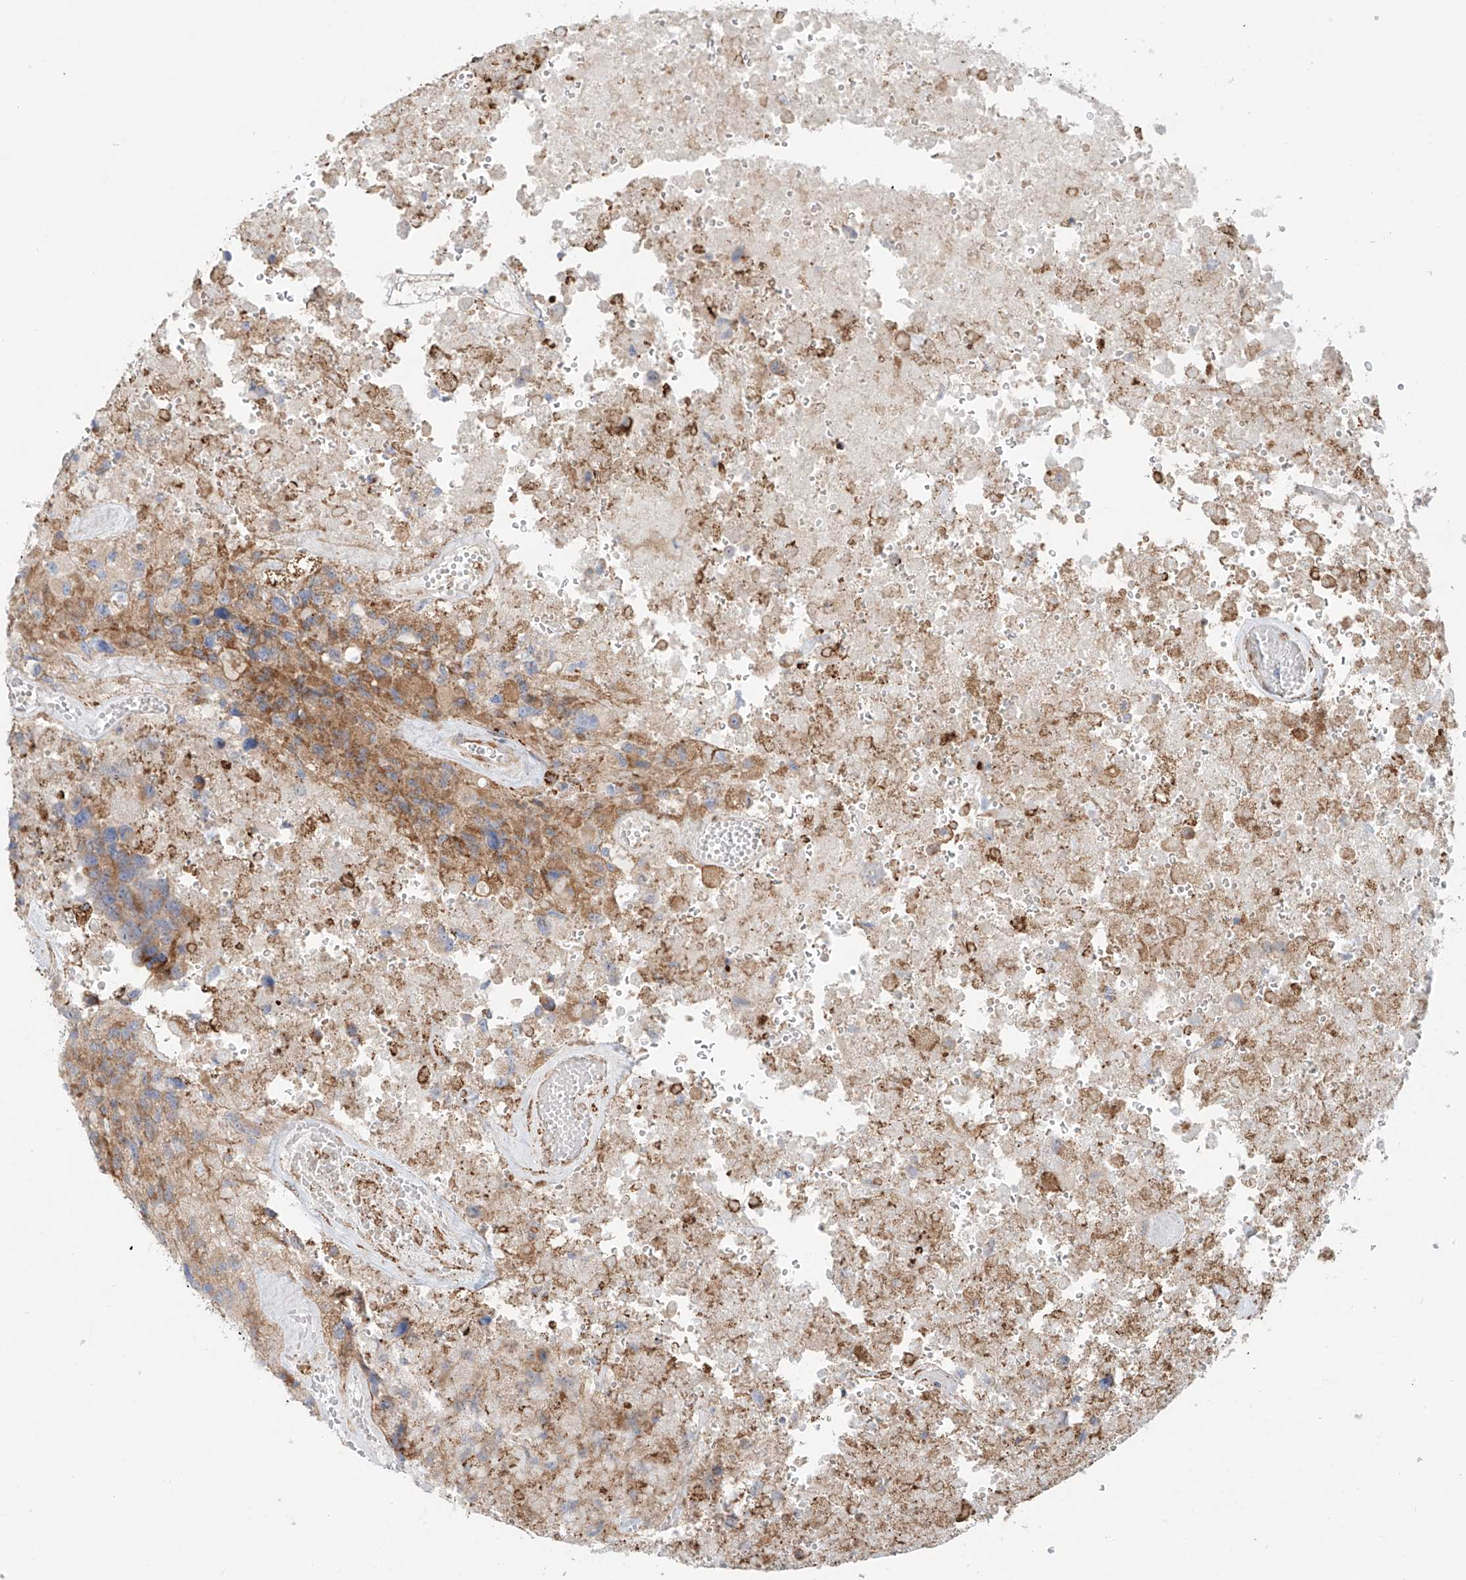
{"staining": {"intensity": "moderate", "quantity": "25%-75%", "location": "cytoplasmic/membranous"}, "tissue": "glioma", "cell_type": "Tumor cells", "image_type": "cancer", "snomed": [{"axis": "morphology", "description": "Glioma, malignant, High grade"}, {"axis": "topography", "description": "Brain"}], "caption": "About 25%-75% of tumor cells in human glioma exhibit moderate cytoplasmic/membranous protein staining as visualized by brown immunohistochemical staining.", "gene": "EIPR1", "patient": {"sex": "male", "age": 69}}